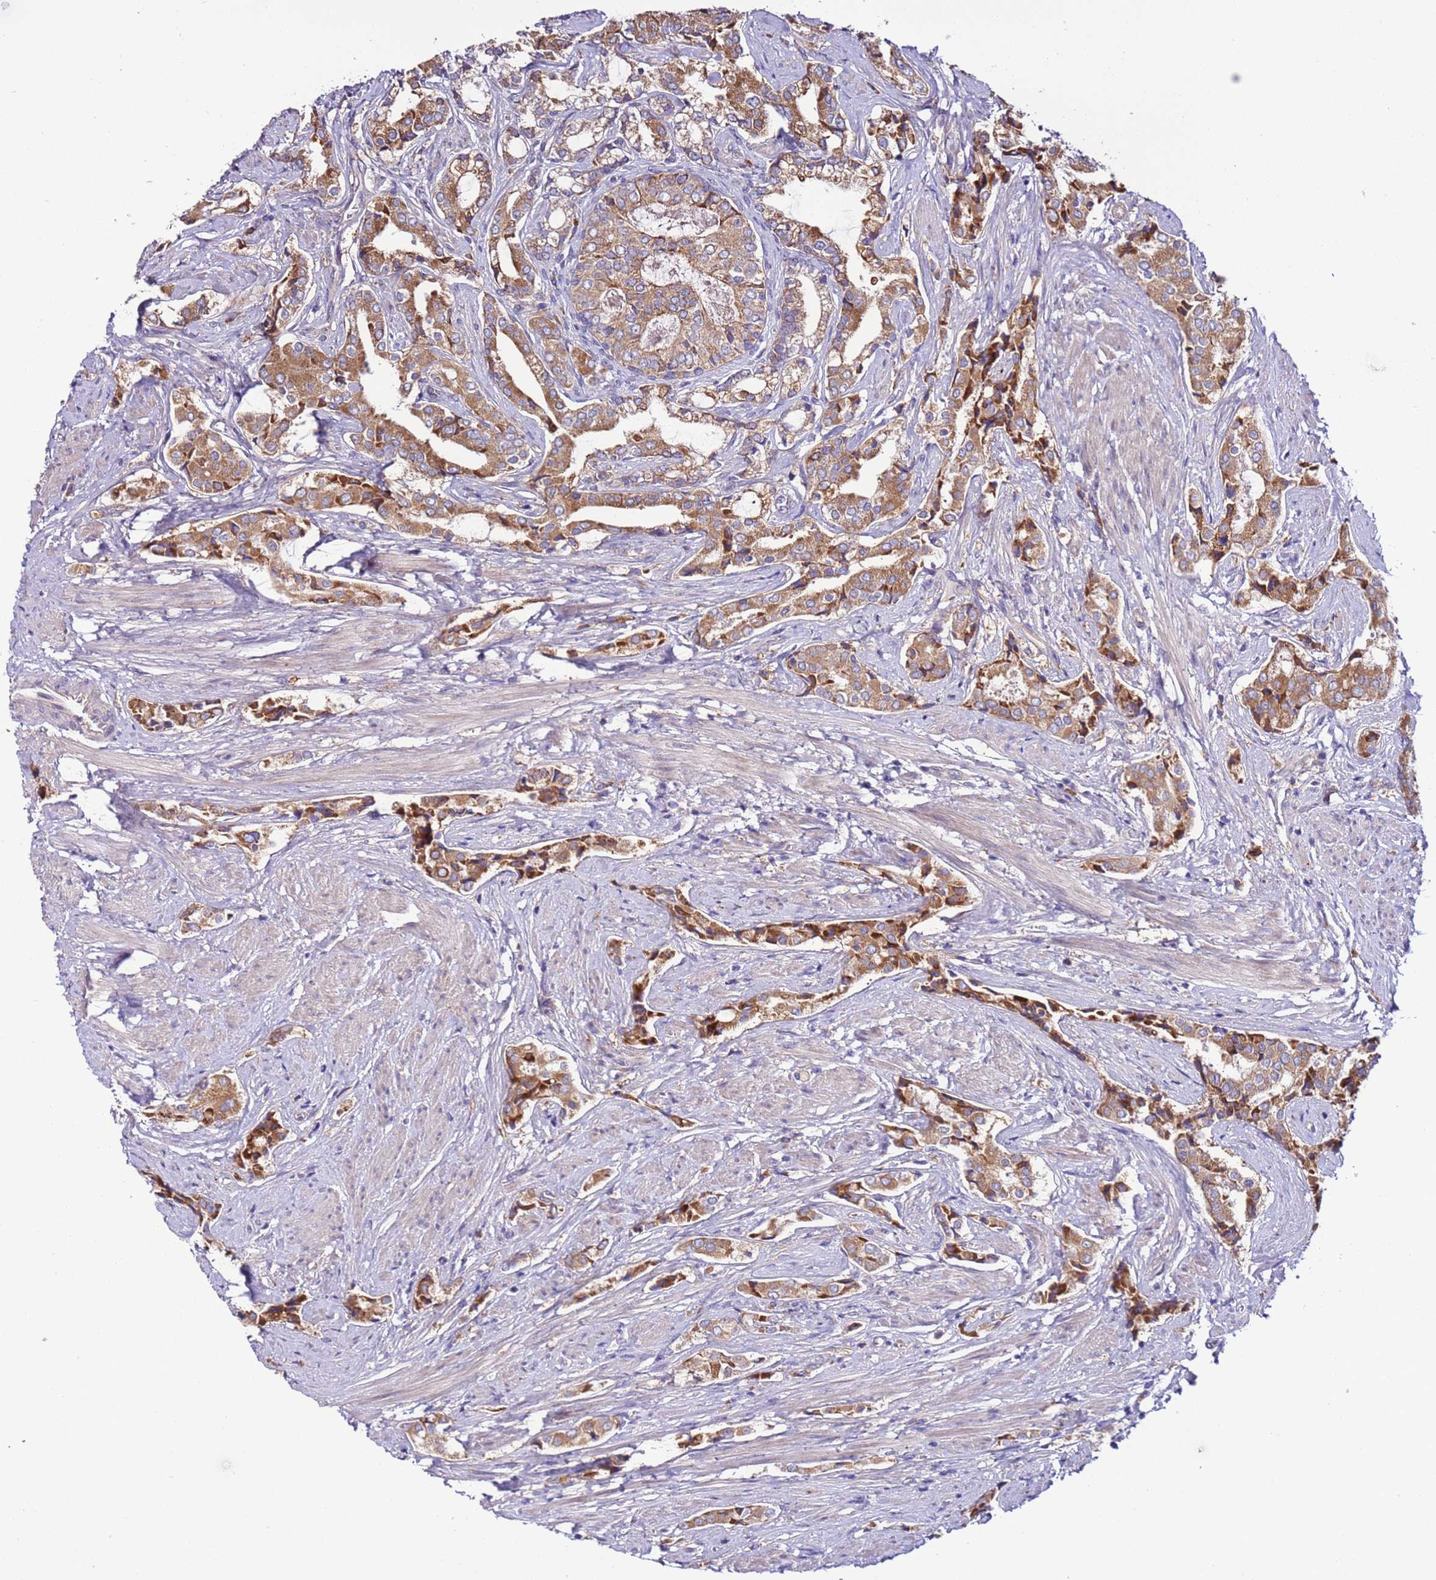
{"staining": {"intensity": "moderate", "quantity": ">75%", "location": "cytoplasmic/membranous"}, "tissue": "prostate cancer", "cell_type": "Tumor cells", "image_type": "cancer", "snomed": [{"axis": "morphology", "description": "Adenocarcinoma, High grade"}, {"axis": "topography", "description": "Prostate"}], "caption": "There is medium levels of moderate cytoplasmic/membranous staining in tumor cells of high-grade adenocarcinoma (prostate), as demonstrated by immunohistochemical staining (brown color).", "gene": "SPCS1", "patient": {"sex": "male", "age": 71}}